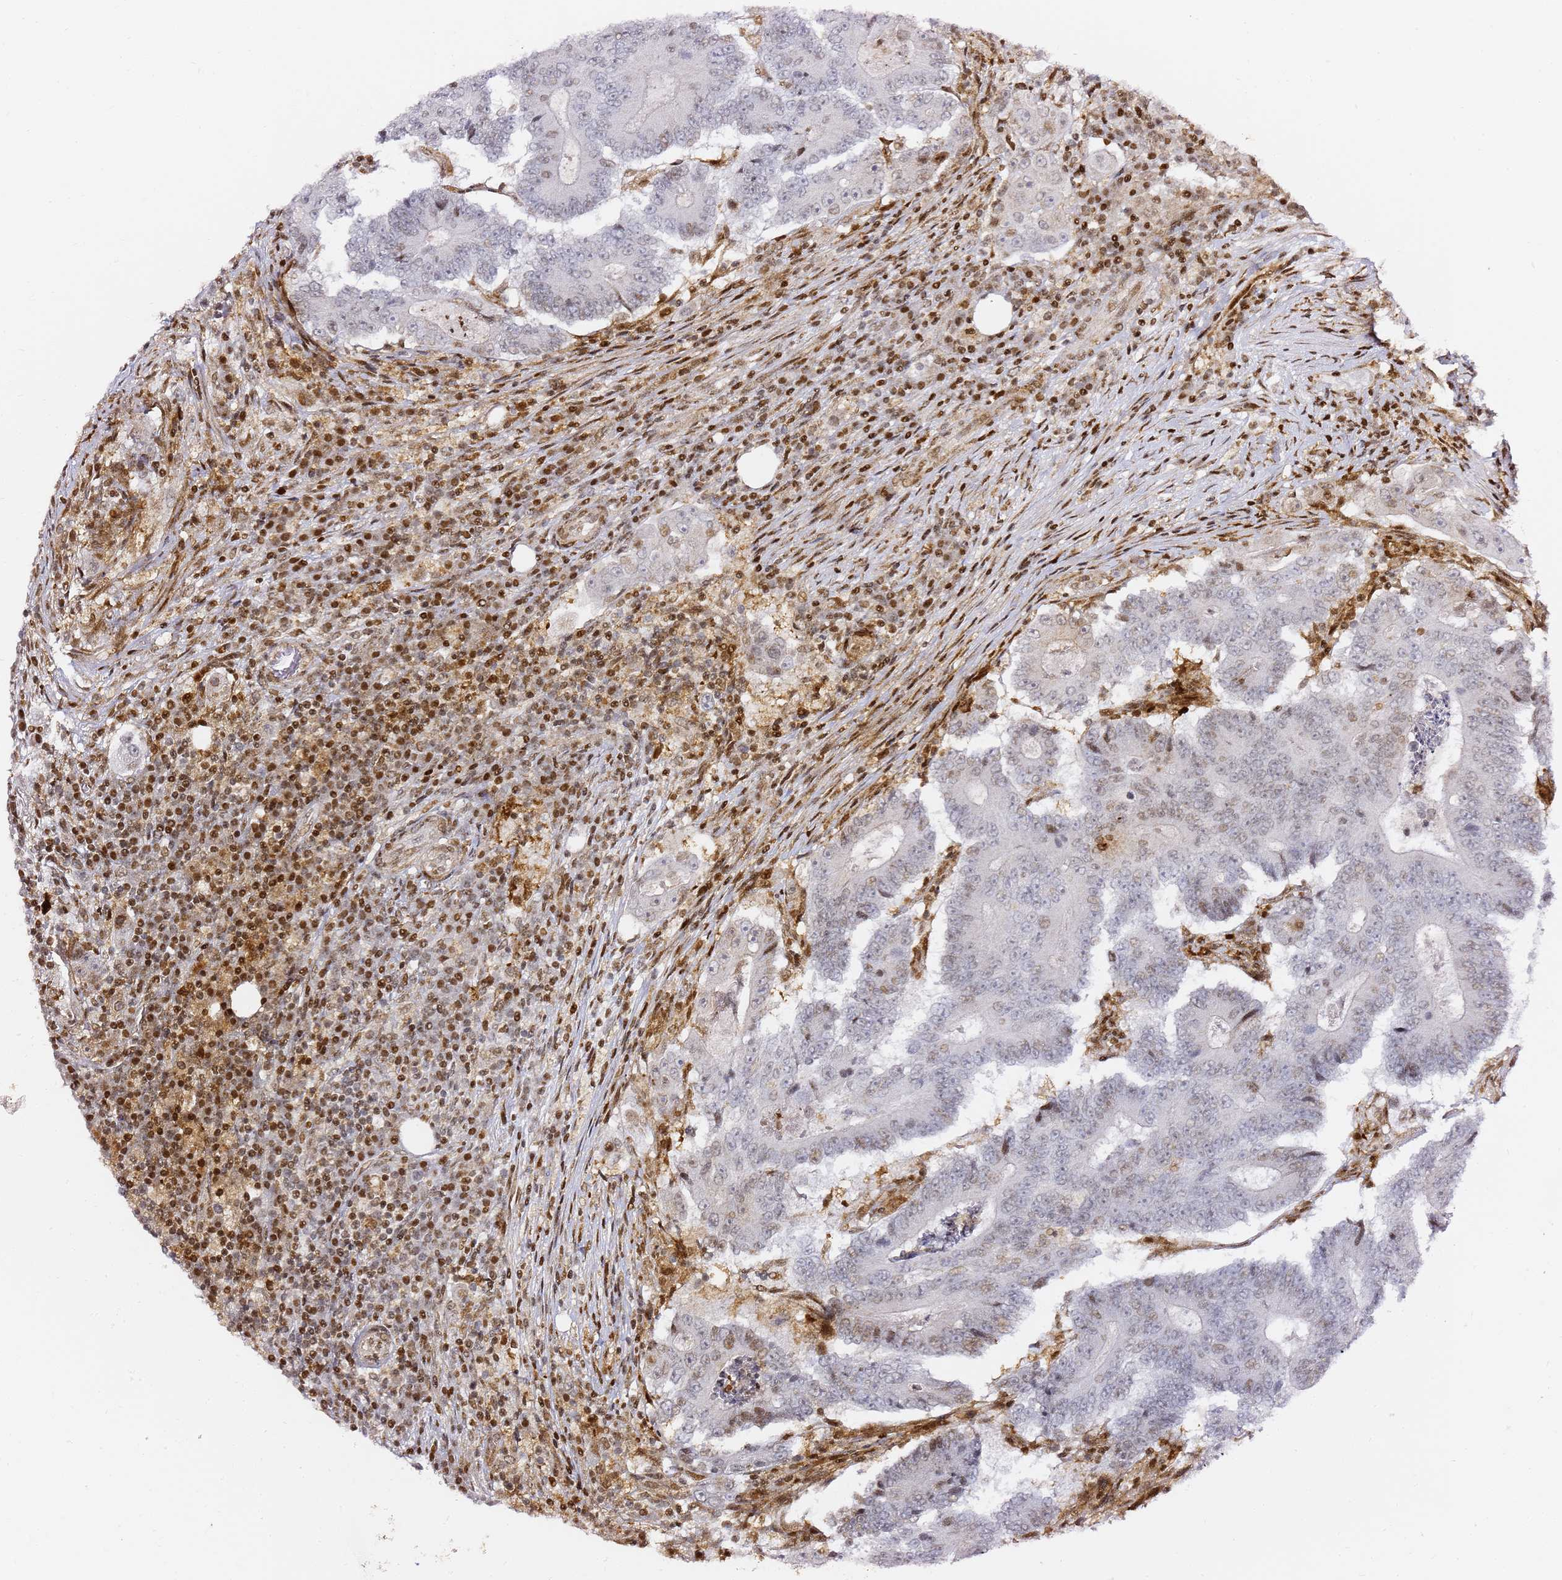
{"staining": {"intensity": "weak", "quantity": "<25%", "location": "nuclear"}, "tissue": "colorectal cancer", "cell_type": "Tumor cells", "image_type": "cancer", "snomed": [{"axis": "morphology", "description": "Adenocarcinoma, NOS"}, {"axis": "topography", "description": "Colon"}], "caption": "Immunohistochemistry histopathology image of neoplastic tissue: colorectal cancer stained with DAB (3,3'-diaminobenzidine) demonstrates no significant protein expression in tumor cells.", "gene": "GBP2", "patient": {"sex": "male", "age": 83}}